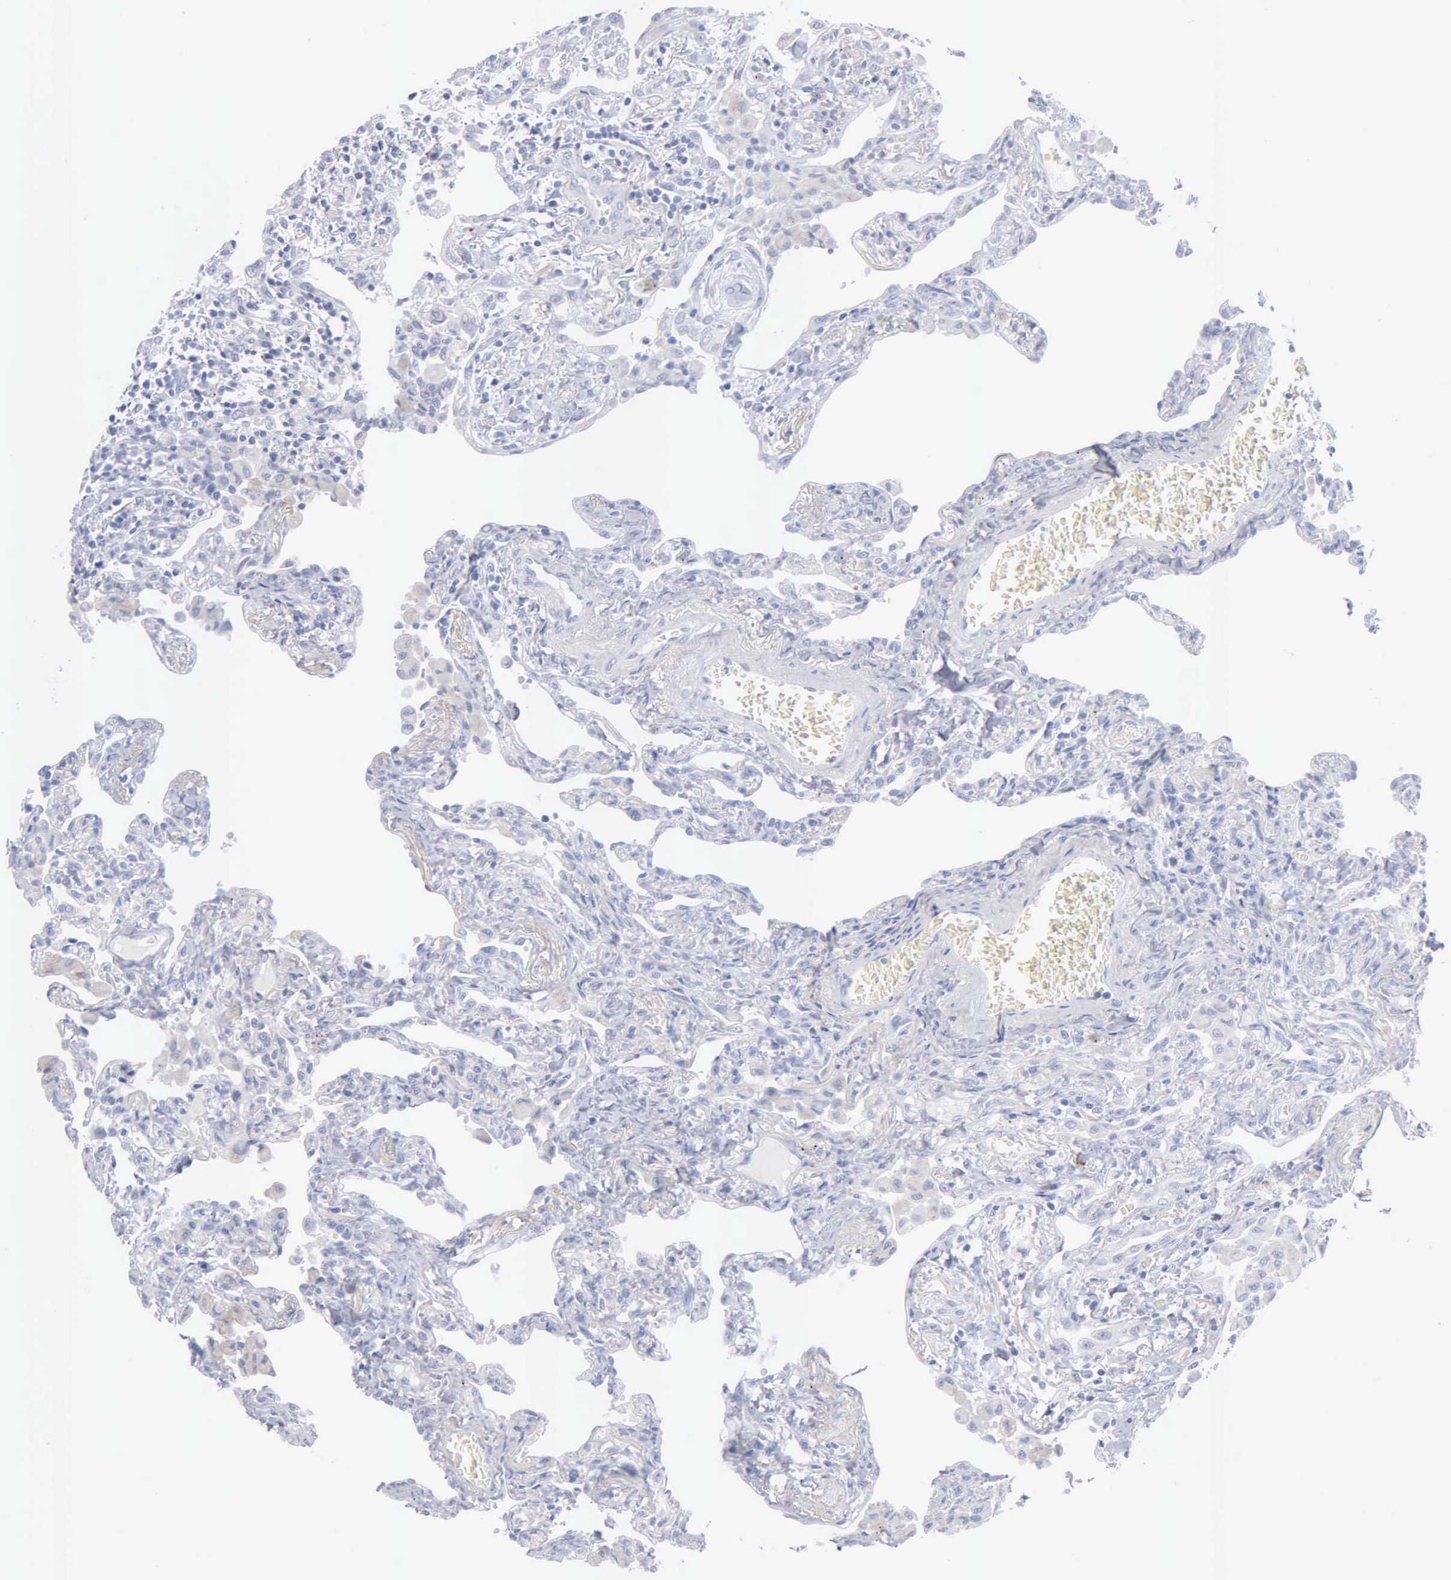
{"staining": {"intensity": "negative", "quantity": "none", "location": "none"}, "tissue": "lung", "cell_type": "Alveolar cells", "image_type": "normal", "snomed": [{"axis": "morphology", "description": "Normal tissue, NOS"}, {"axis": "topography", "description": "Lung"}], "caption": "DAB immunohistochemical staining of unremarkable human lung displays no significant positivity in alveolar cells. (DAB immunohistochemistry (IHC) with hematoxylin counter stain).", "gene": "ASPHD2", "patient": {"sex": "male", "age": 73}}